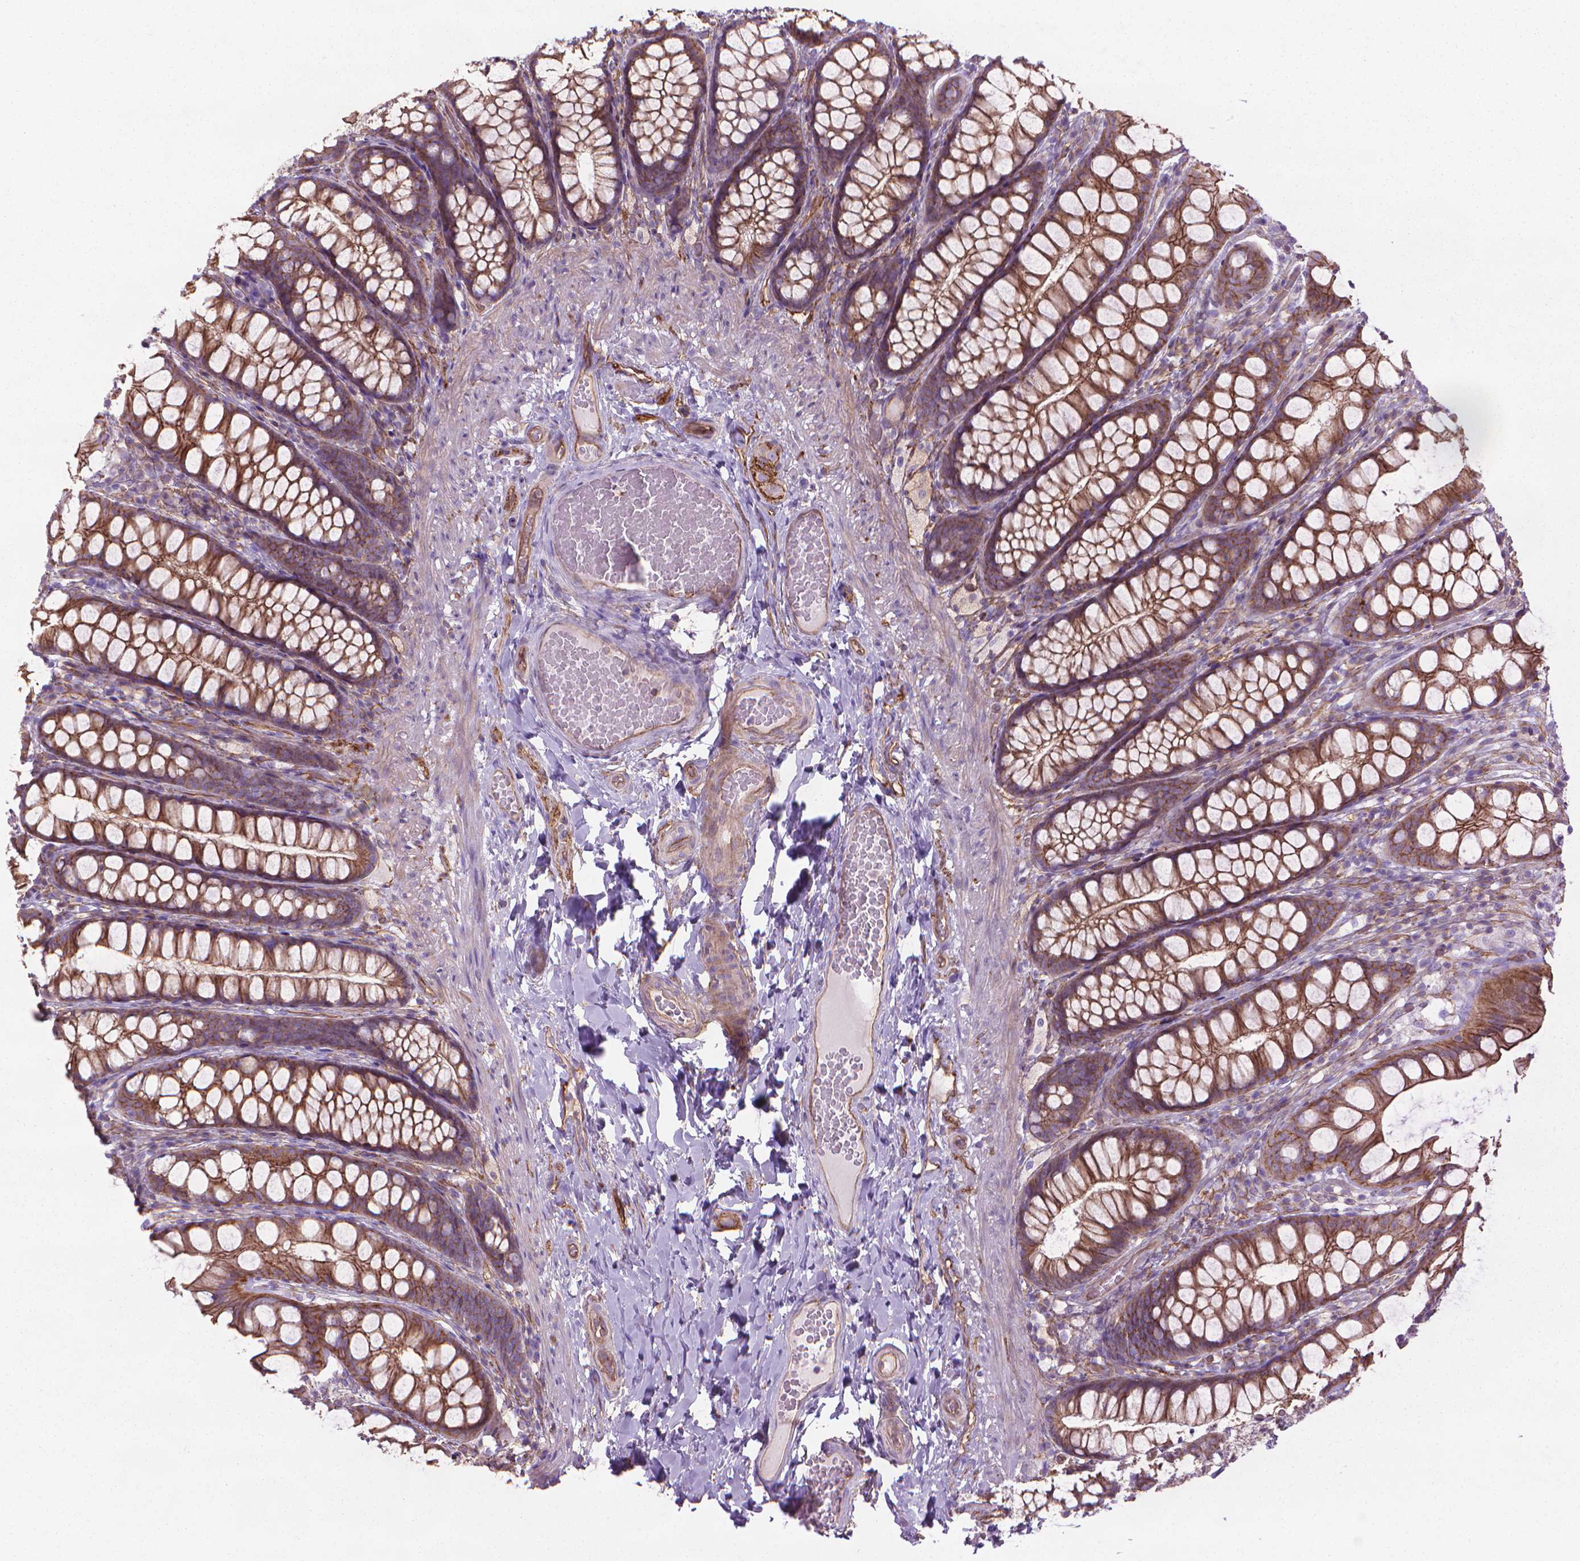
{"staining": {"intensity": "moderate", "quantity": ">75%", "location": "cytoplasmic/membranous"}, "tissue": "colon", "cell_type": "Endothelial cells", "image_type": "normal", "snomed": [{"axis": "morphology", "description": "Normal tissue, NOS"}, {"axis": "topography", "description": "Colon"}], "caption": "Human colon stained for a protein (brown) shows moderate cytoplasmic/membranous positive staining in approximately >75% of endothelial cells.", "gene": "TENT5A", "patient": {"sex": "male", "age": 47}}